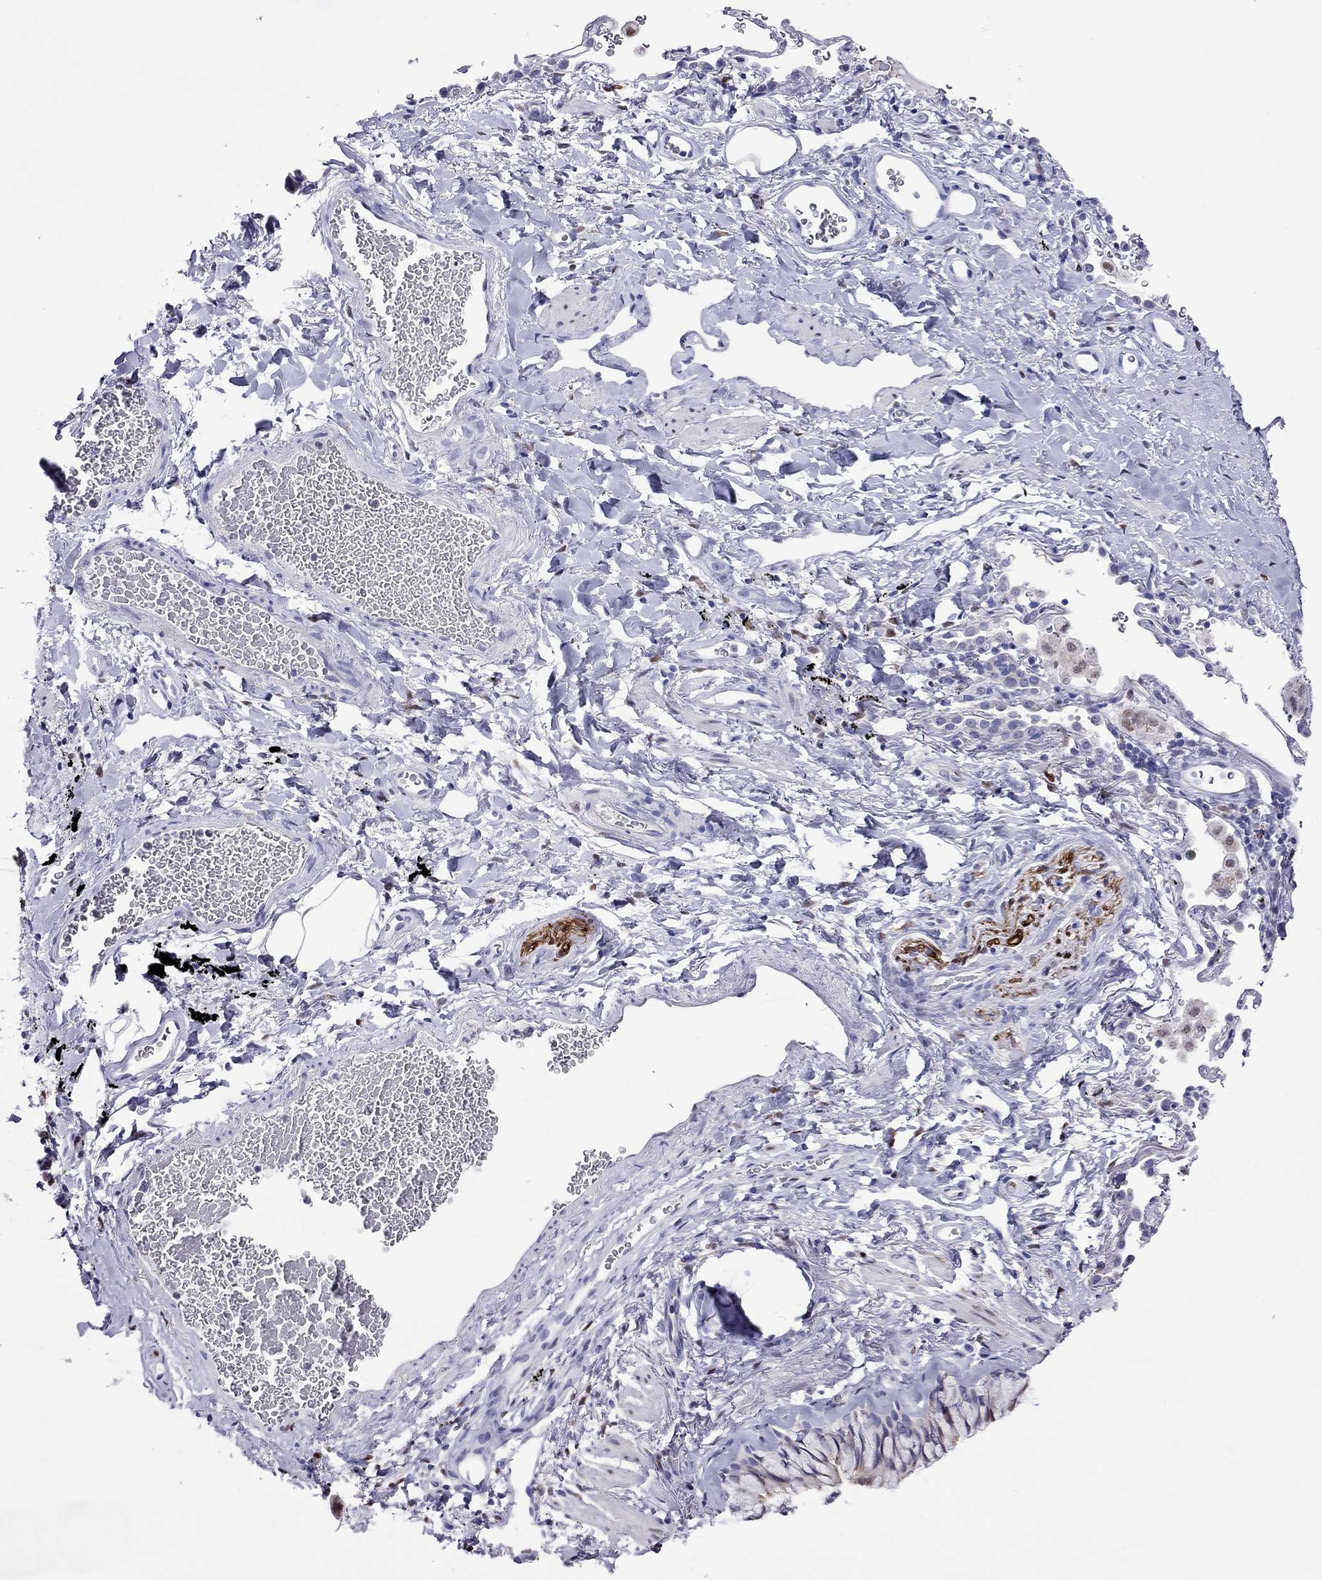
{"staining": {"intensity": "negative", "quantity": "none", "location": "none"}, "tissue": "soft tissue", "cell_type": "Fibroblasts", "image_type": "normal", "snomed": [{"axis": "morphology", "description": "Normal tissue, NOS"}, {"axis": "morphology", "description": "Adenocarcinoma, NOS"}, {"axis": "topography", "description": "Cartilage tissue"}, {"axis": "topography", "description": "Lung"}], "caption": "Immunohistochemical staining of normal human soft tissue shows no significant positivity in fibroblasts. Brightfield microscopy of IHC stained with DAB (brown) and hematoxylin (blue), captured at high magnification.", "gene": "MPZ", "patient": {"sex": "male", "age": 59}}